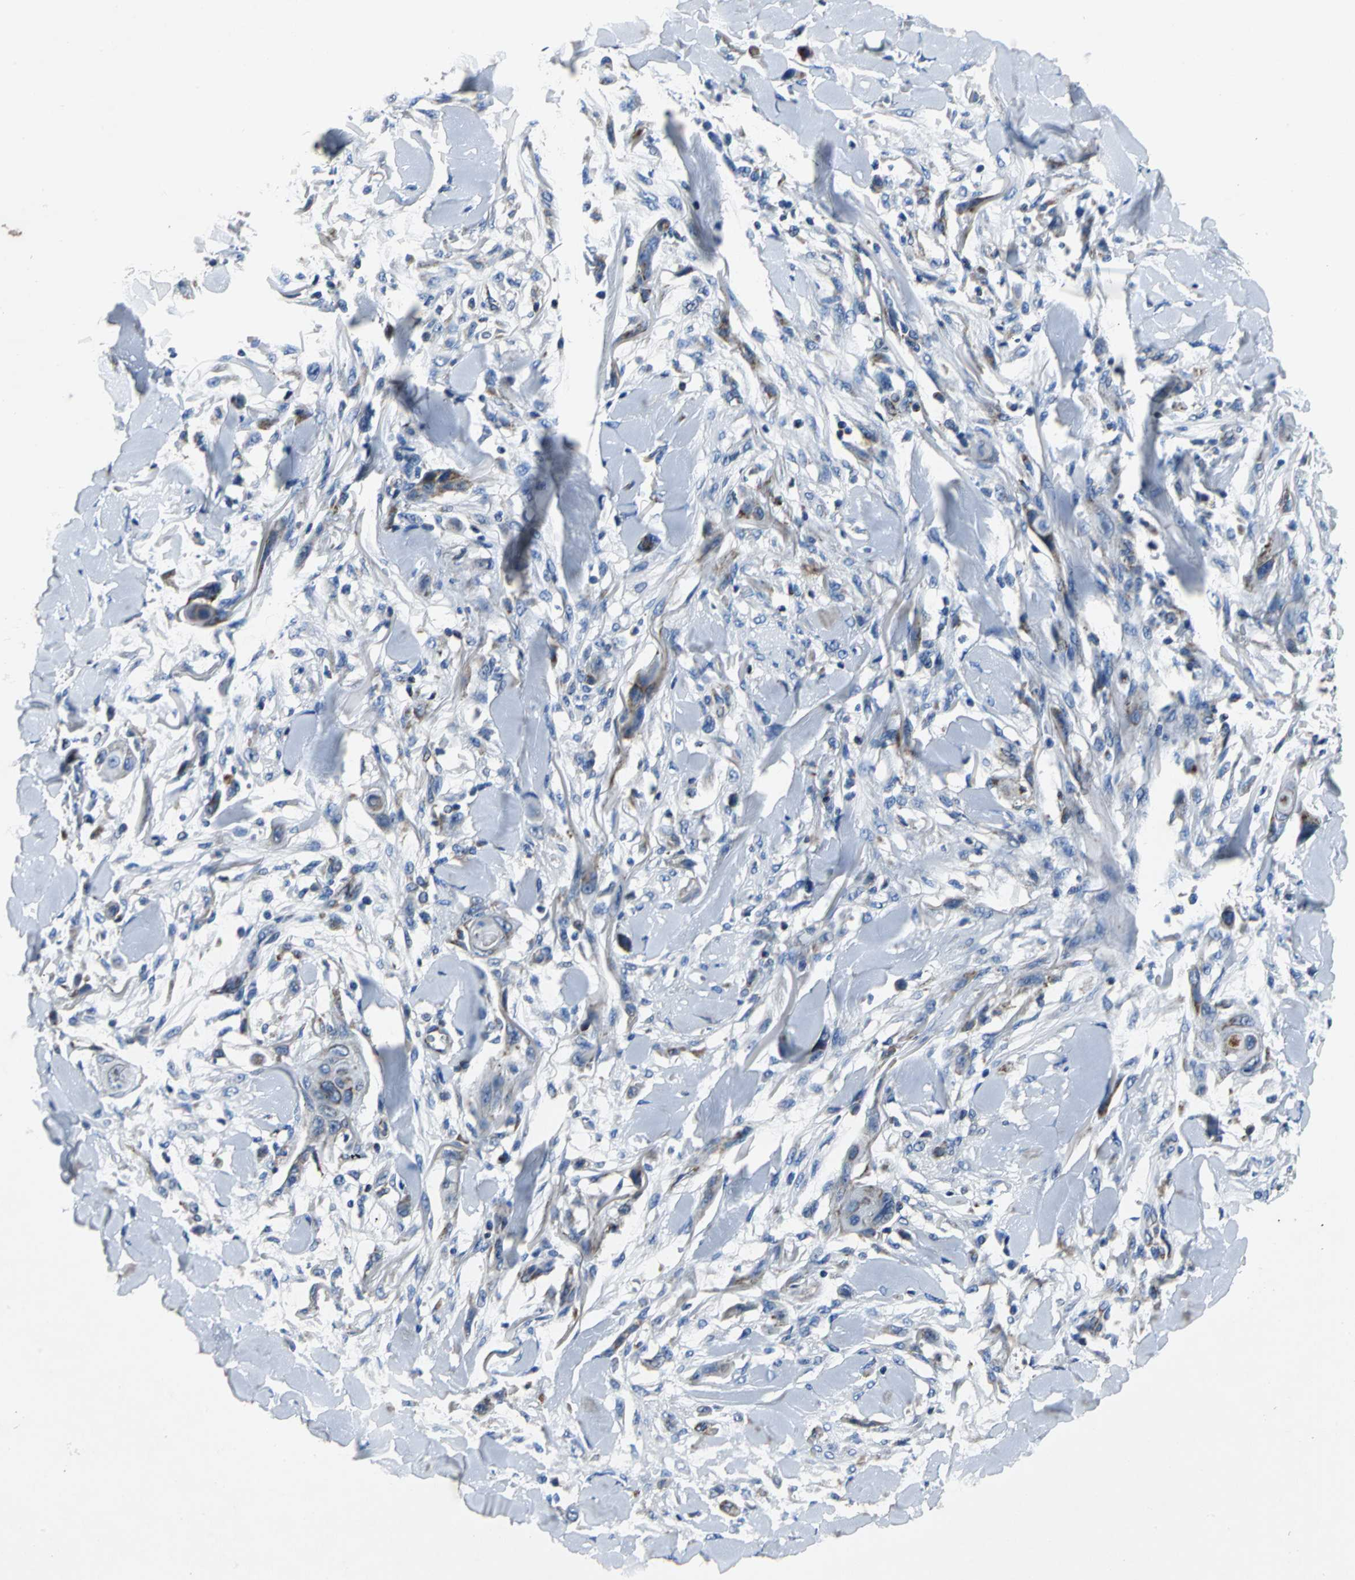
{"staining": {"intensity": "negative", "quantity": "none", "location": "none"}, "tissue": "skin cancer", "cell_type": "Tumor cells", "image_type": "cancer", "snomed": [{"axis": "morphology", "description": "Squamous cell carcinoma, NOS"}, {"axis": "topography", "description": "Skin"}], "caption": "Tumor cells show no significant expression in skin cancer (squamous cell carcinoma).", "gene": "IFI6", "patient": {"sex": "female", "age": 59}}